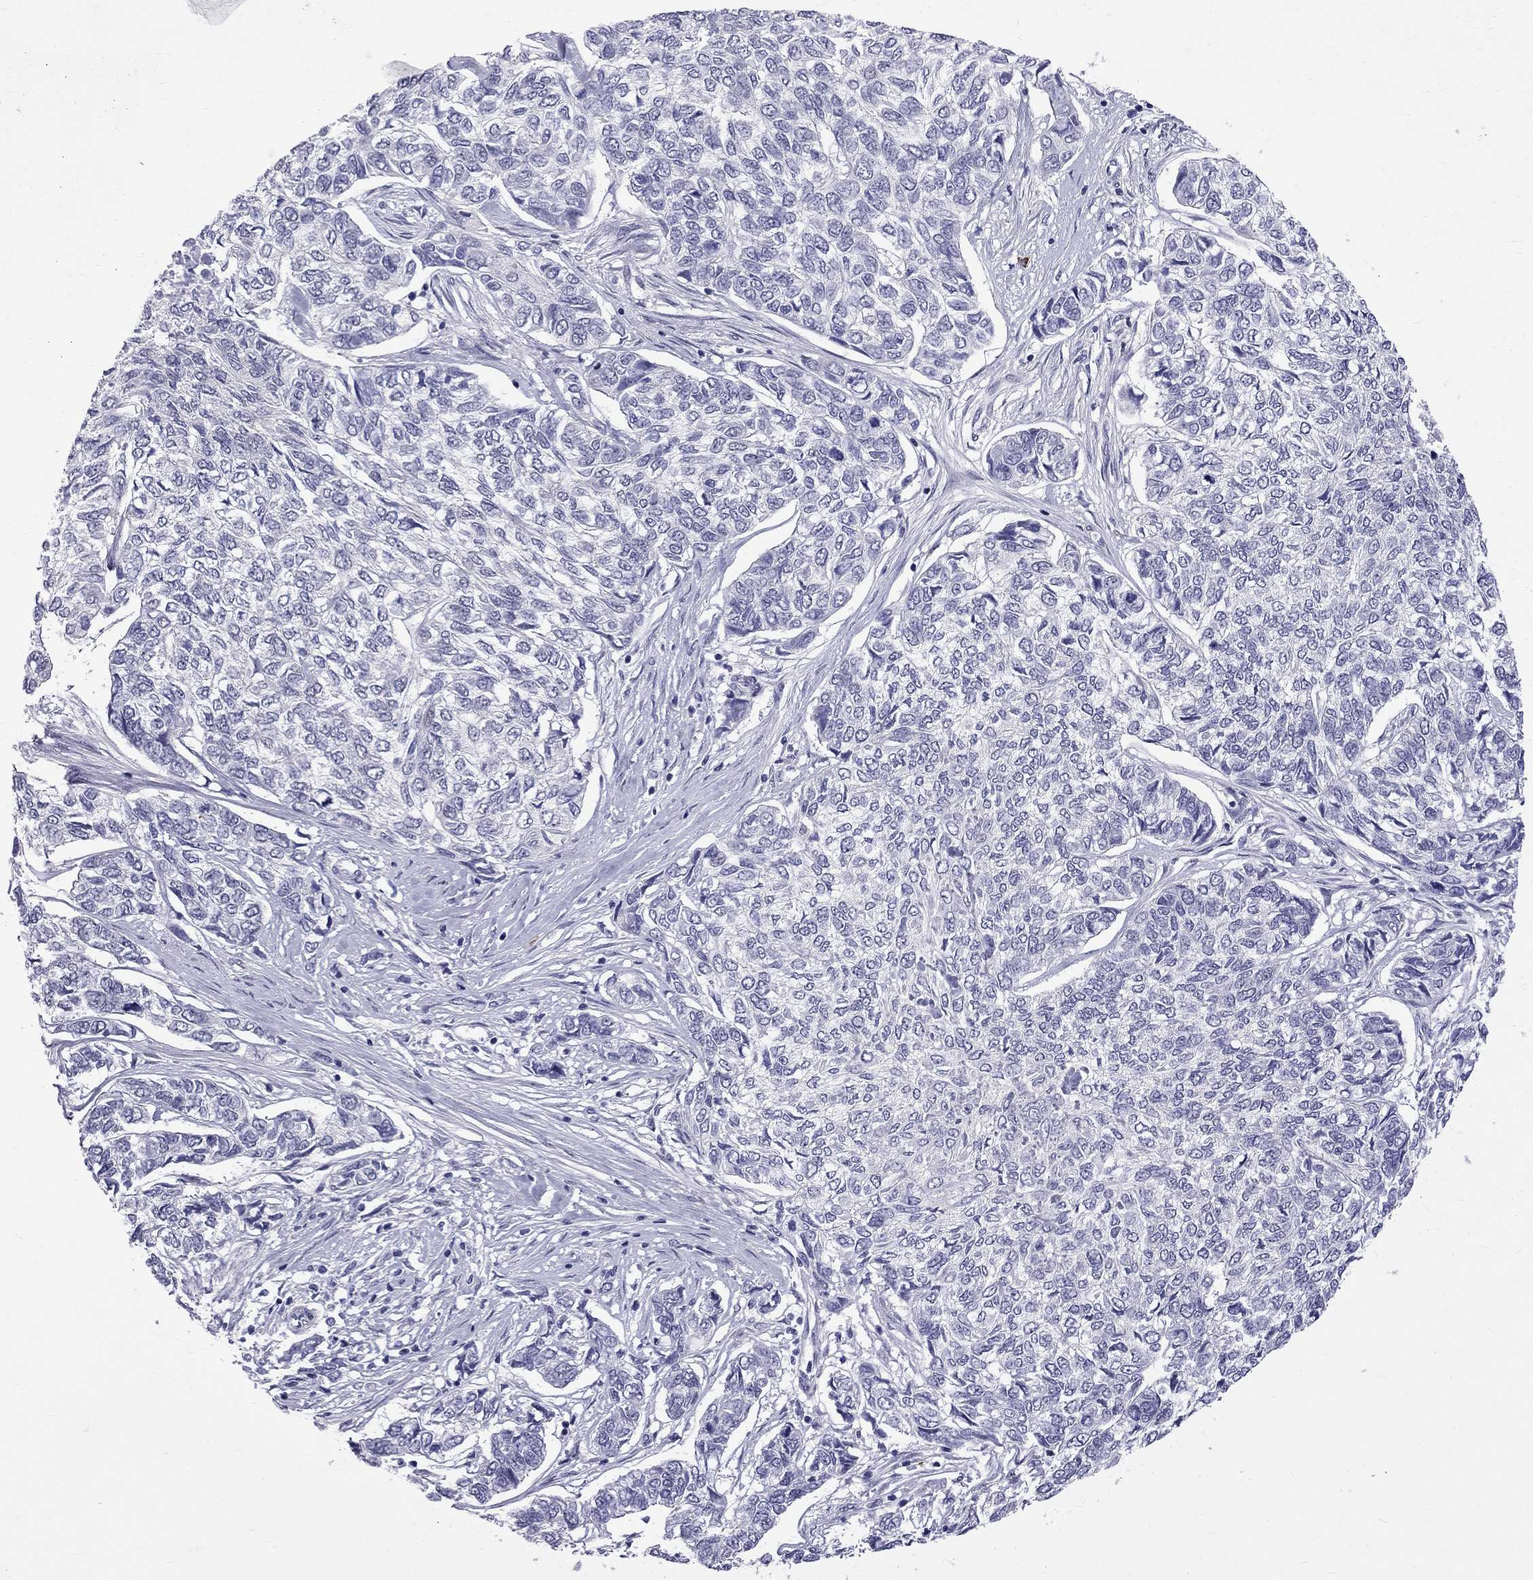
{"staining": {"intensity": "negative", "quantity": "none", "location": "none"}, "tissue": "skin cancer", "cell_type": "Tumor cells", "image_type": "cancer", "snomed": [{"axis": "morphology", "description": "Basal cell carcinoma"}, {"axis": "topography", "description": "Skin"}], "caption": "An image of skin cancer (basal cell carcinoma) stained for a protein exhibits no brown staining in tumor cells. (Immunohistochemistry (ihc), brightfield microscopy, high magnification).", "gene": "RTL9", "patient": {"sex": "female", "age": 65}}